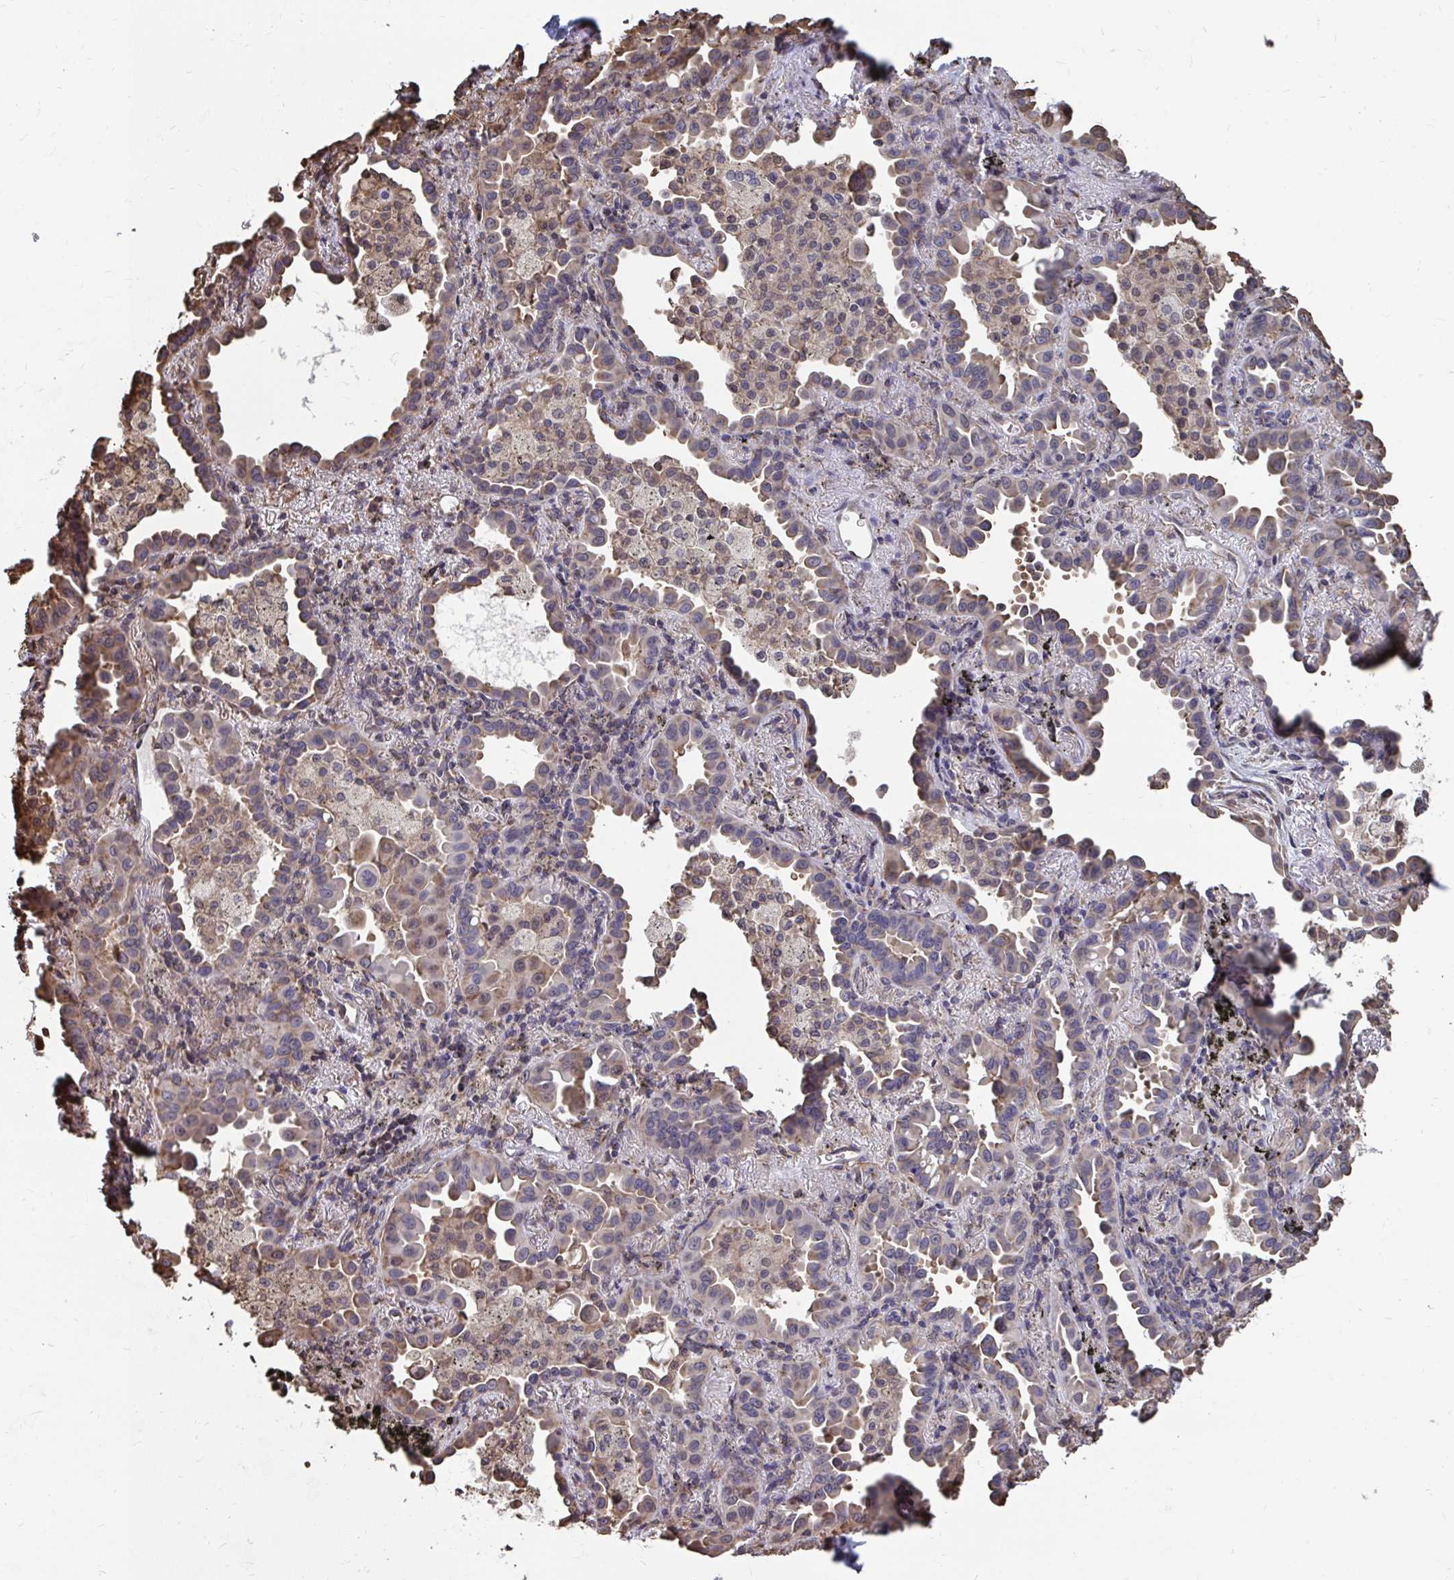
{"staining": {"intensity": "weak", "quantity": "<25%", "location": "cytoplasmic/membranous"}, "tissue": "lung cancer", "cell_type": "Tumor cells", "image_type": "cancer", "snomed": [{"axis": "morphology", "description": "Adenocarcinoma, NOS"}, {"axis": "topography", "description": "Lung"}], "caption": "Immunohistochemistry of lung cancer (adenocarcinoma) exhibits no staining in tumor cells.", "gene": "SYNCRIP", "patient": {"sex": "male", "age": 68}}